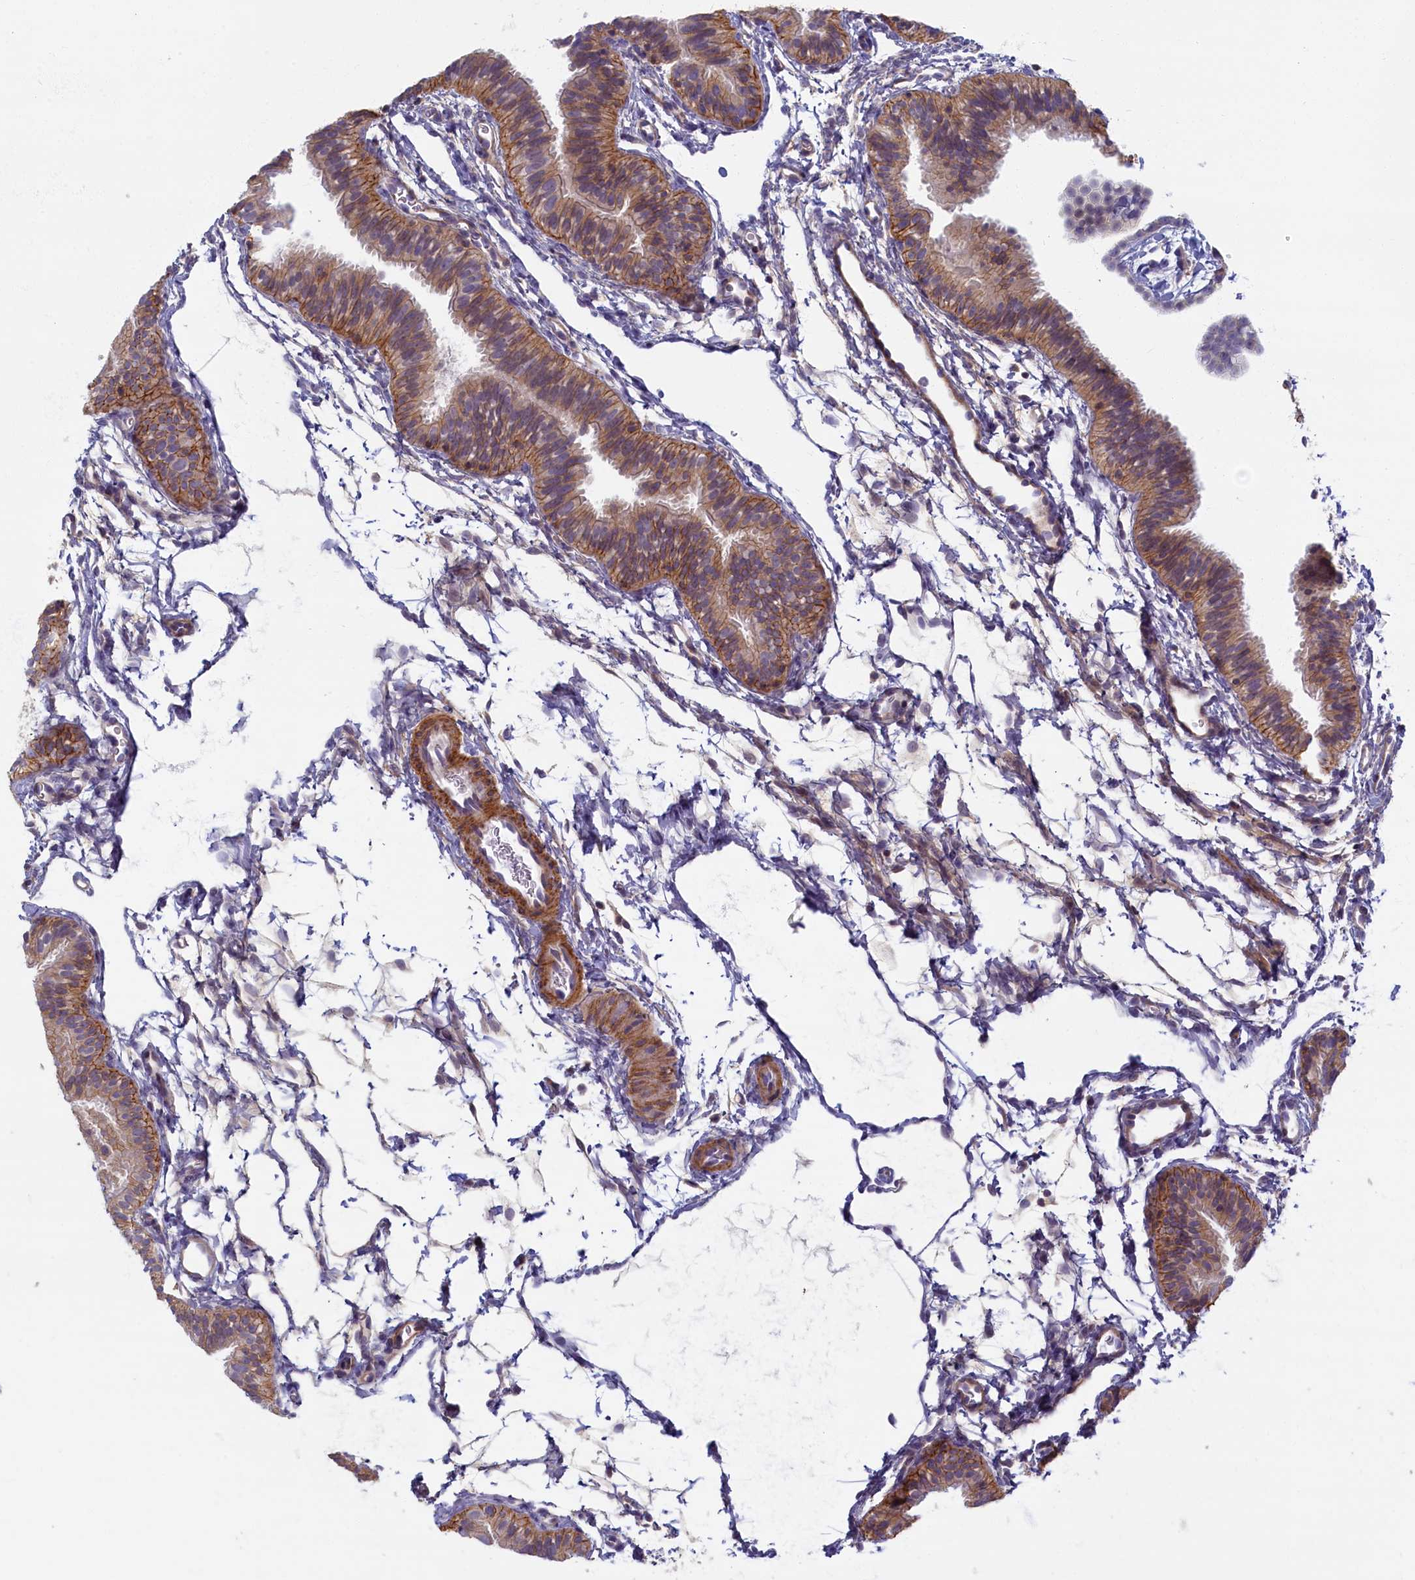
{"staining": {"intensity": "moderate", "quantity": ">75%", "location": "cytoplasmic/membranous"}, "tissue": "fallopian tube", "cell_type": "Glandular cells", "image_type": "normal", "snomed": [{"axis": "morphology", "description": "Normal tissue, NOS"}, {"axis": "topography", "description": "Fallopian tube"}], "caption": "Immunohistochemical staining of unremarkable fallopian tube displays medium levels of moderate cytoplasmic/membranous expression in about >75% of glandular cells. The protein is stained brown, and the nuclei are stained in blue (DAB IHC with brightfield microscopy, high magnification).", "gene": "TRPM4", "patient": {"sex": "female", "age": 35}}